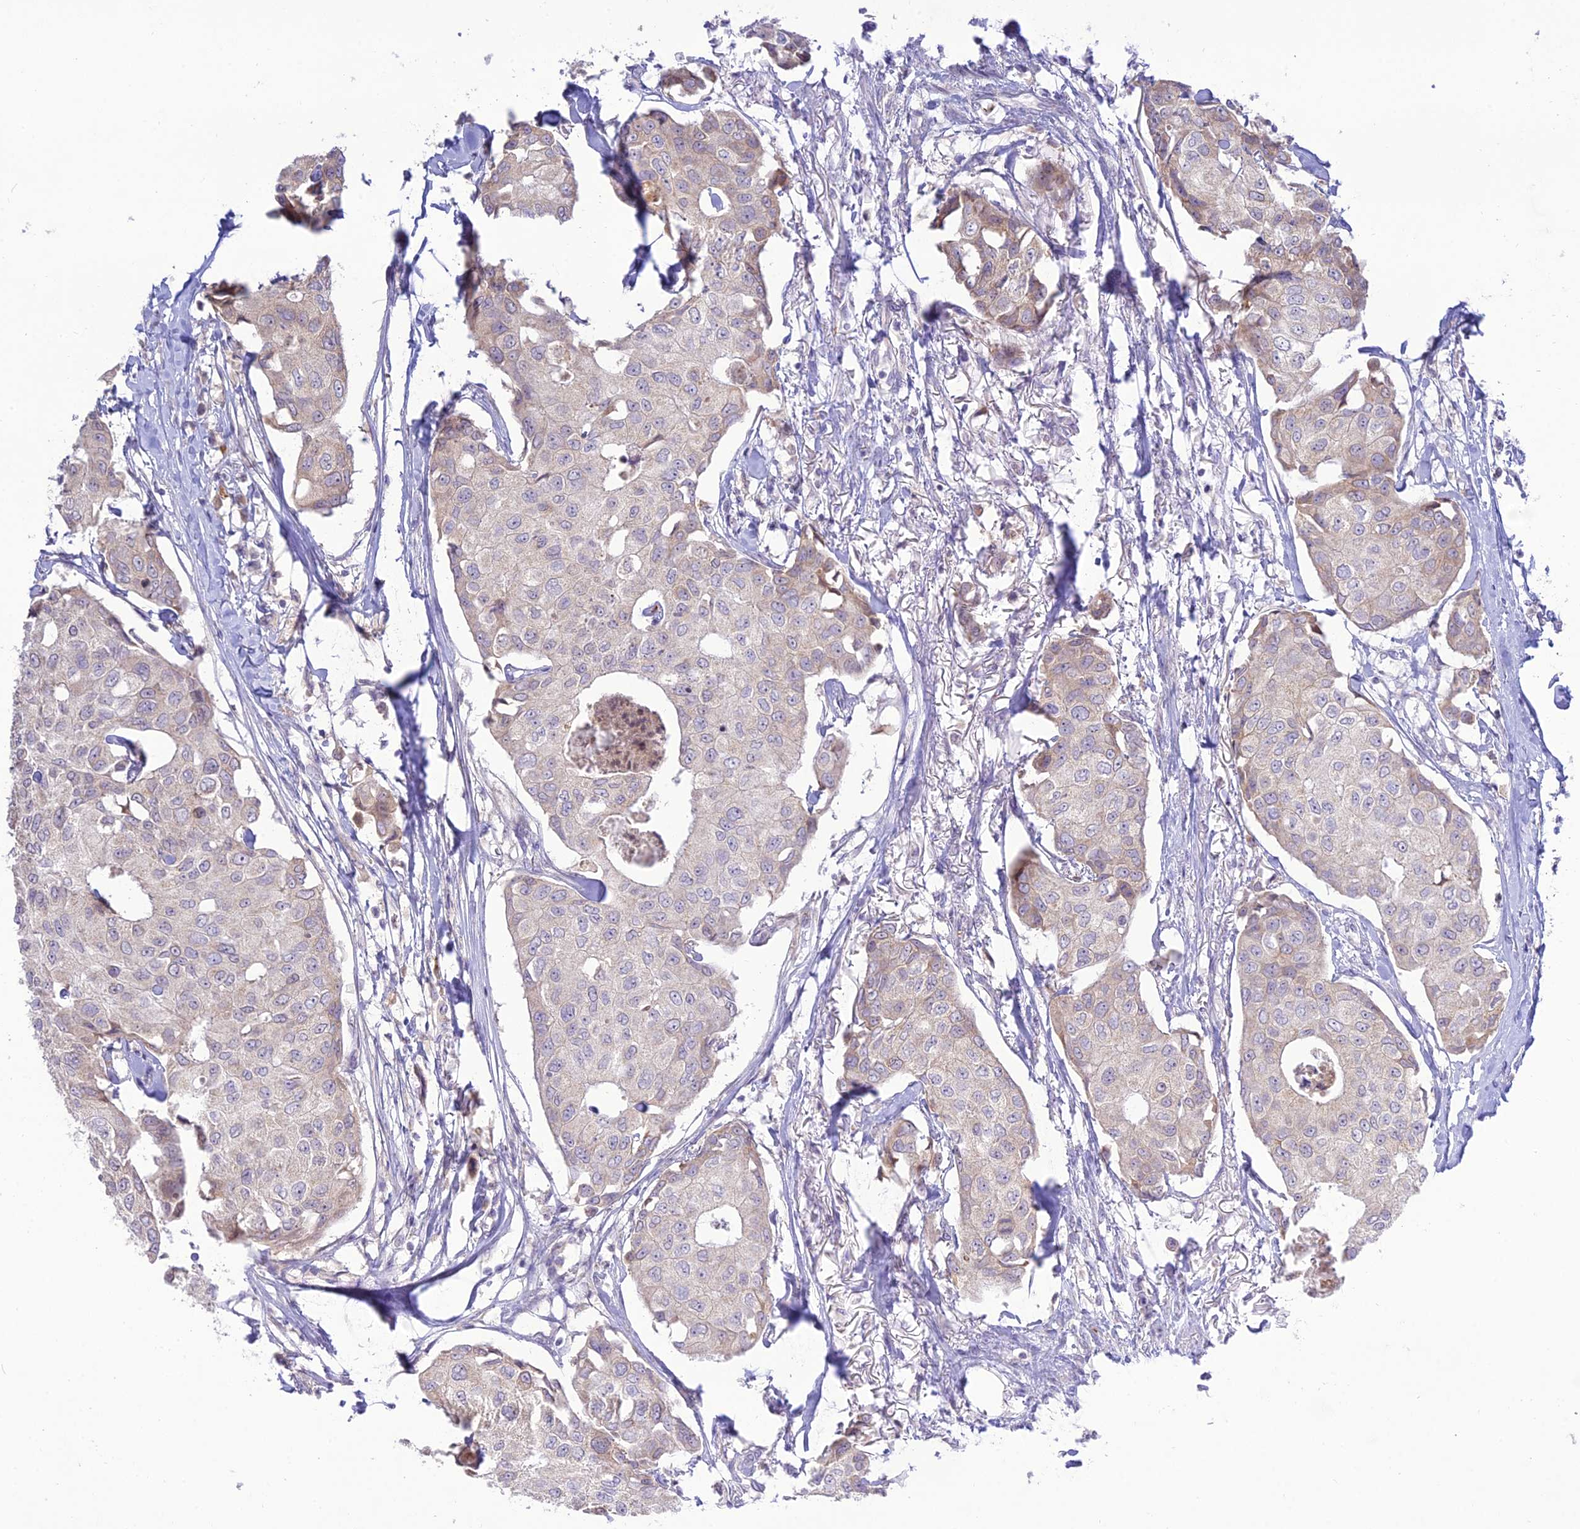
{"staining": {"intensity": "weak", "quantity": "<25%", "location": "cytoplasmic/membranous"}, "tissue": "breast cancer", "cell_type": "Tumor cells", "image_type": "cancer", "snomed": [{"axis": "morphology", "description": "Duct carcinoma"}, {"axis": "topography", "description": "Breast"}], "caption": "Breast cancer (invasive ductal carcinoma) was stained to show a protein in brown. There is no significant staining in tumor cells.", "gene": "TMEM40", "patient": {"sex": "female", "age": 80}}